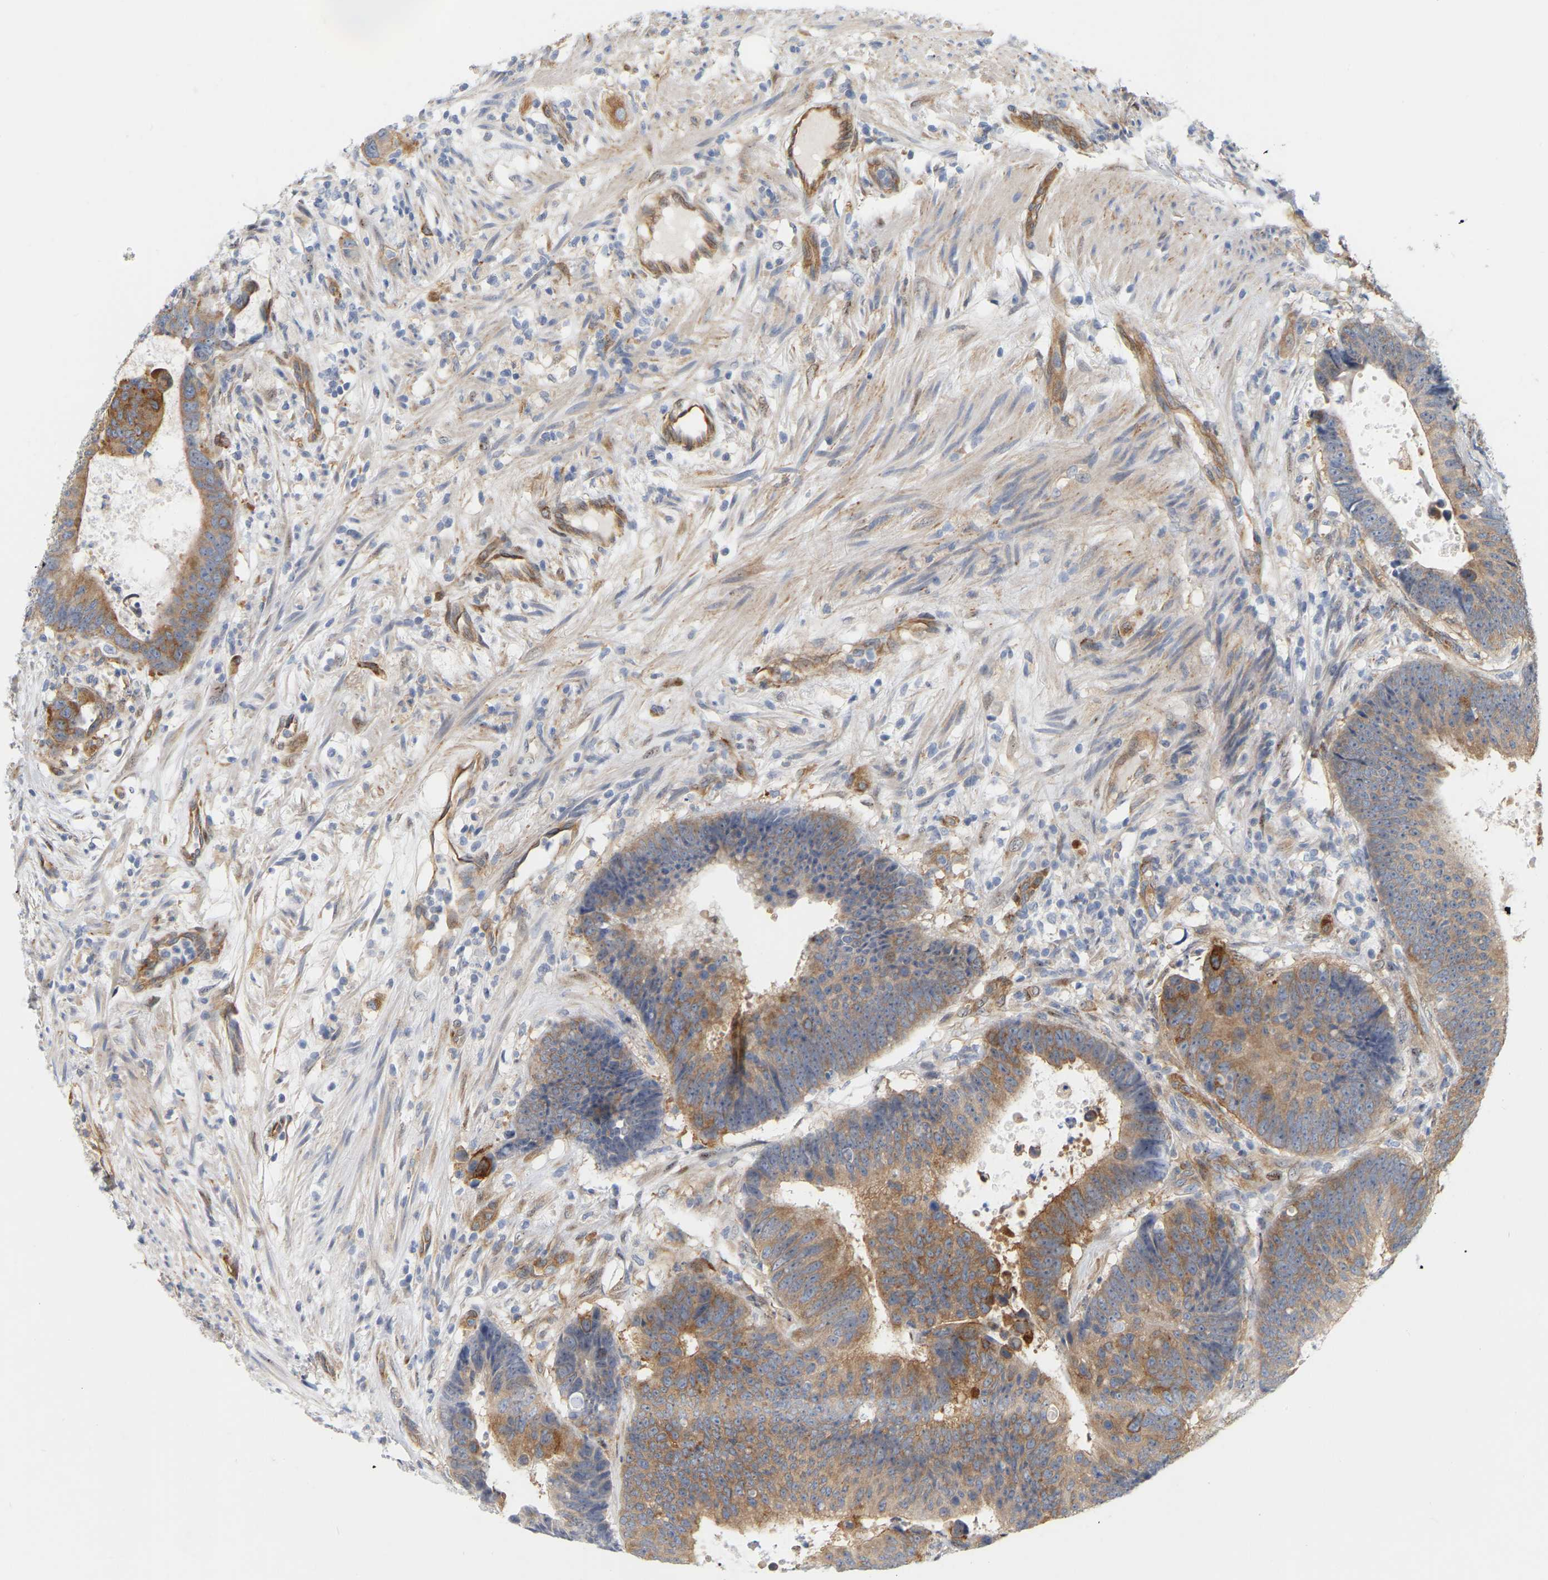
{"staining": {"intensity": "moderate", "quantity": ">75%", "location": "cytoplasmic/membranous"}, "tissue": "colorectal cancer", "cell_type": "Tumor cells", "image_type": "cancer", "snomed": [{"axis": "morphology", "description": "Adenocarcinoma, NOS"}, {"axis": "topography", "description": "Colon"}], "caption": "An IHC image of tumor tissue is shown. Protein staining in brown highlights moderate cytoplasmic/membranous positivity in adenocarcinoma (colorectal) within tumor cells. The staining was performed using DAB, with brown indicating positive protein expression. Nuclei are stained blue with hematoxylin.", "gene": "RAPH1", "patient": {"sex": "male", "age": 56}}